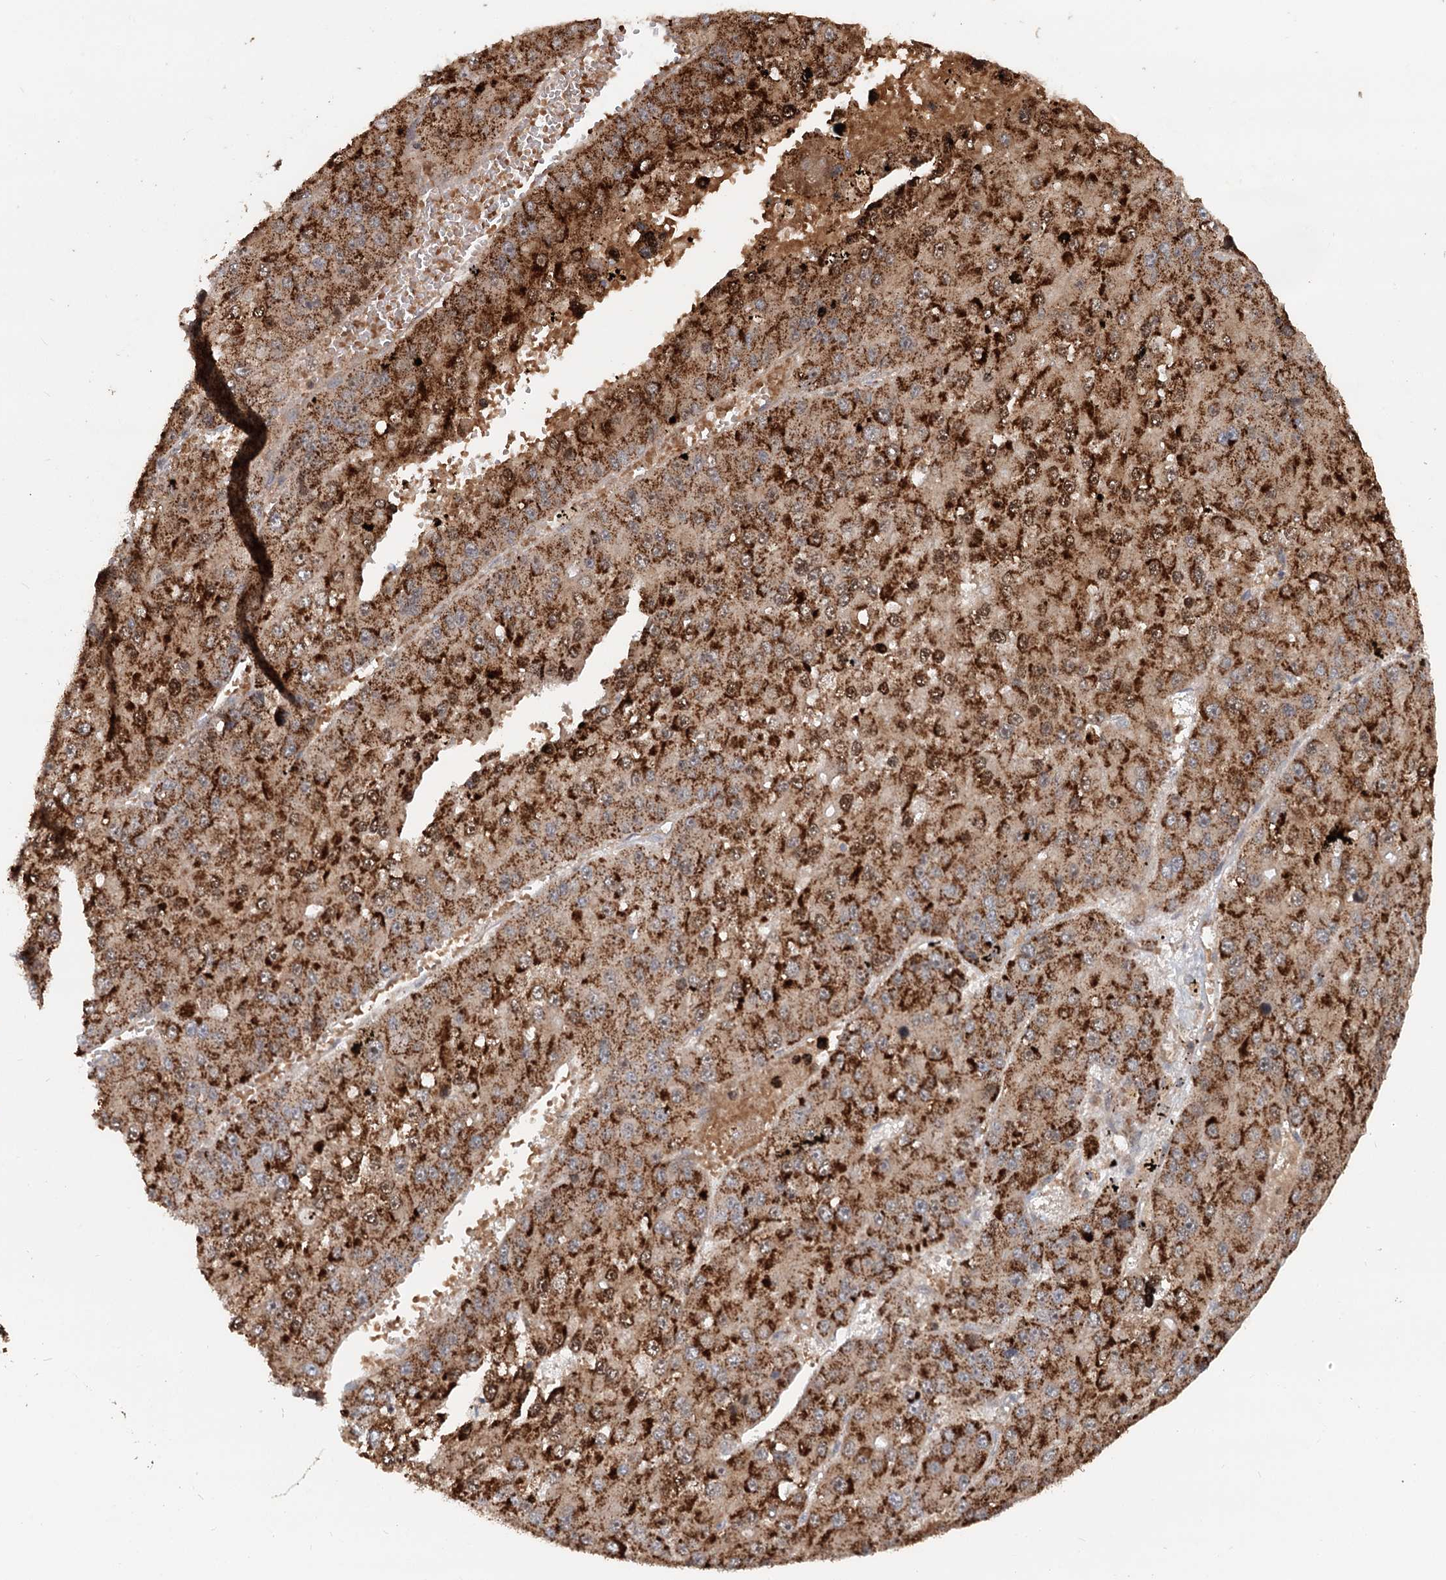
{"staining": {"intensity": "strong", "quantity": ">75%", "location": "cytoplasmic/membranous"}, "tissue": "liver cancer", "cell_type": "Tumor cells", "image_type": "cancer", "snomed": [{"axis": "morphology", "description": "Carcinoma, Hepatocellular, NOS"}, {"axis": "topography", "description": "Liver"}], "caption": "Human liver cancer stained for a protein (brown) reveals strong cytoplasmic/membranous positive expression in about >75% of tumor cells.", "gene": "RNF111", "patient": {"sex": "female", "age": 73}}